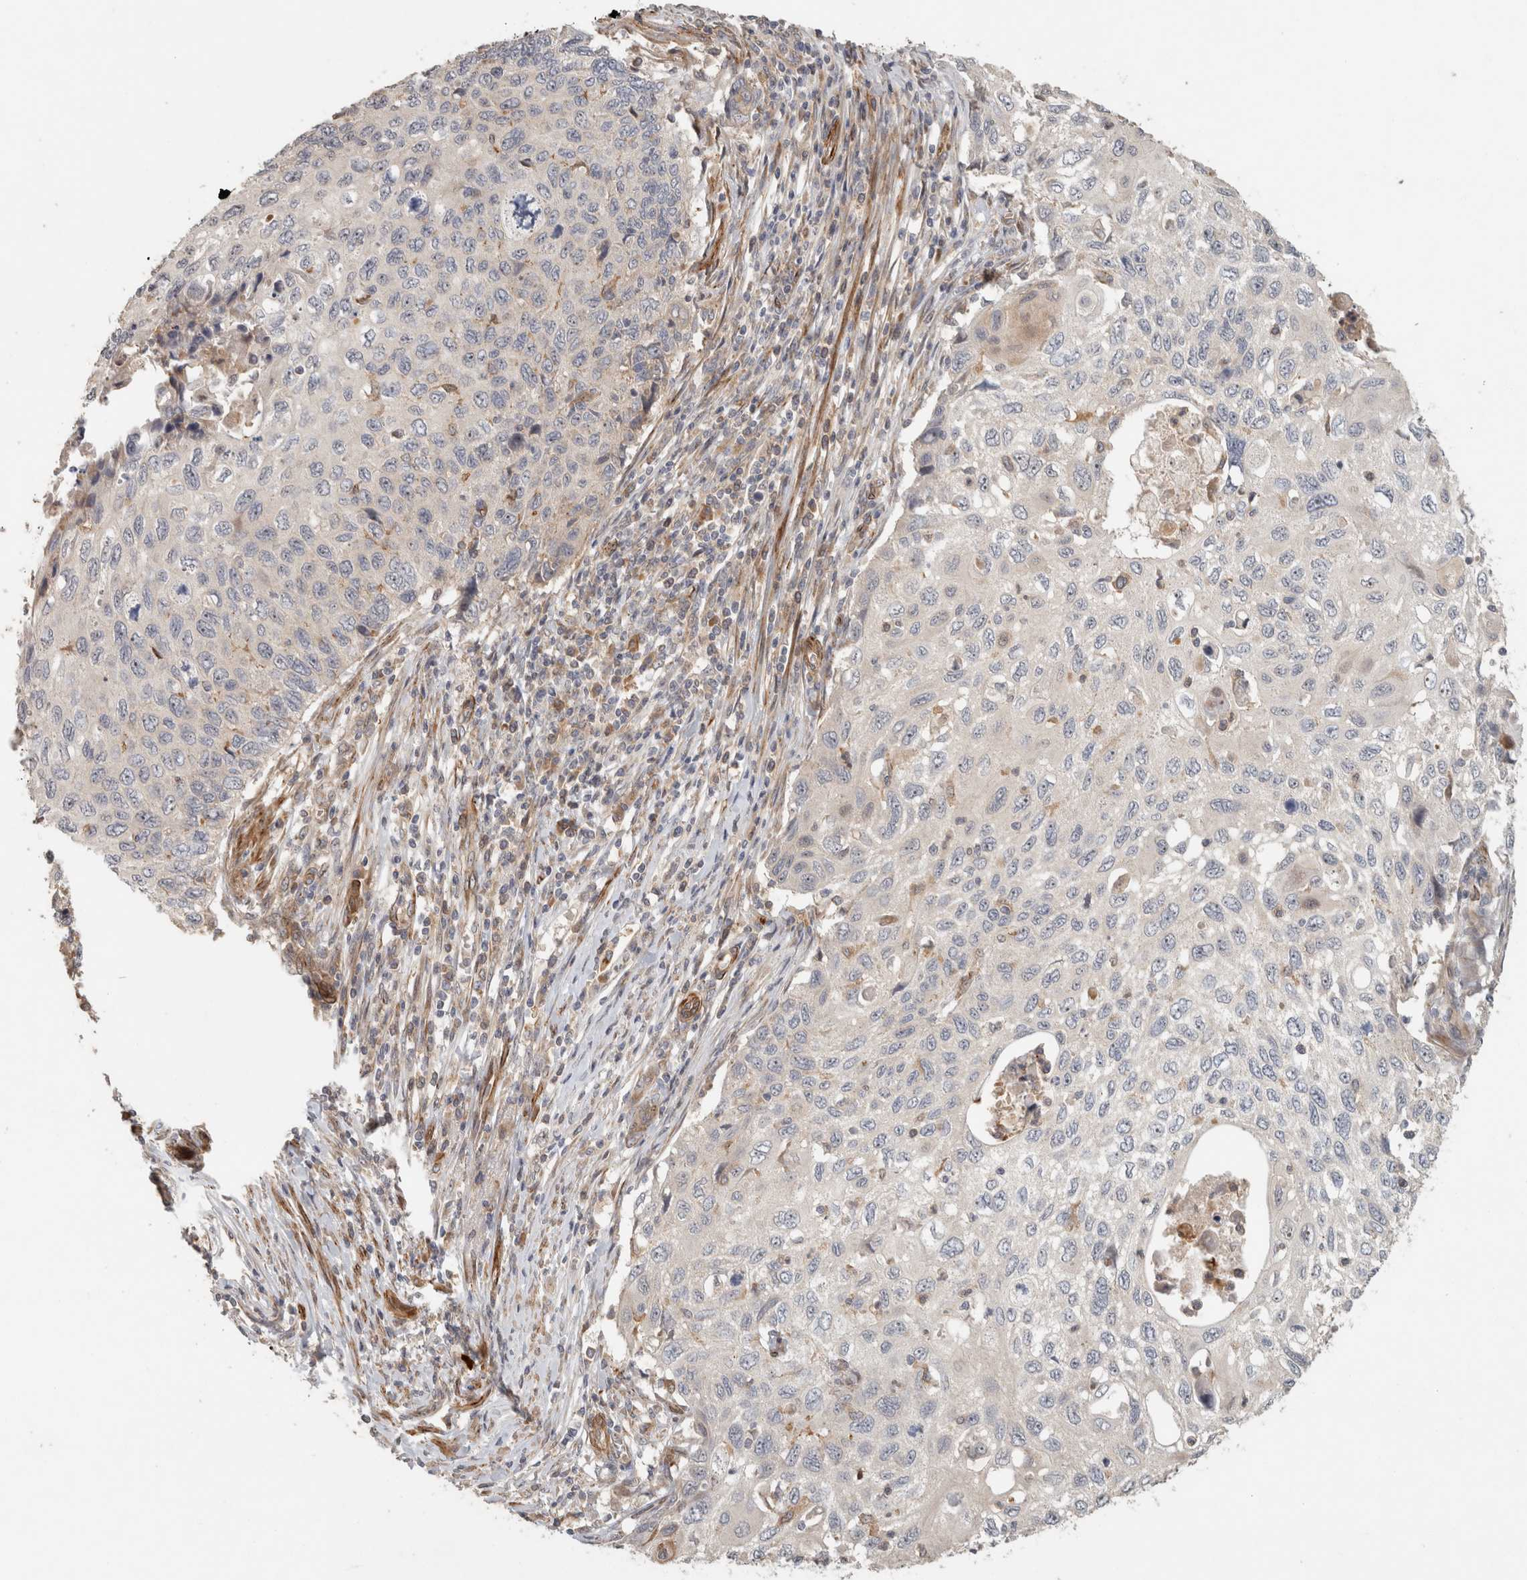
{"staining": {"intensity": "negative", "quantity": "none", "location": "none"}, "tissue": "cervical cancer", "cell_type": "Tumor cells", "image_type": "cancer", "snomed": [{"axis": "morphology", "description": "Squamous cell carcinoma, NOS"}, {"axis": "topography", "description": "Cervix"}], "caption": "This is a histopathology image of immunohistochemistry staining of cervical squamous cell carcinoma, which shows no positivity in tumor cells.", "gene": "SIPA1L2", "patient": {"sex": "female", "age": 70}}